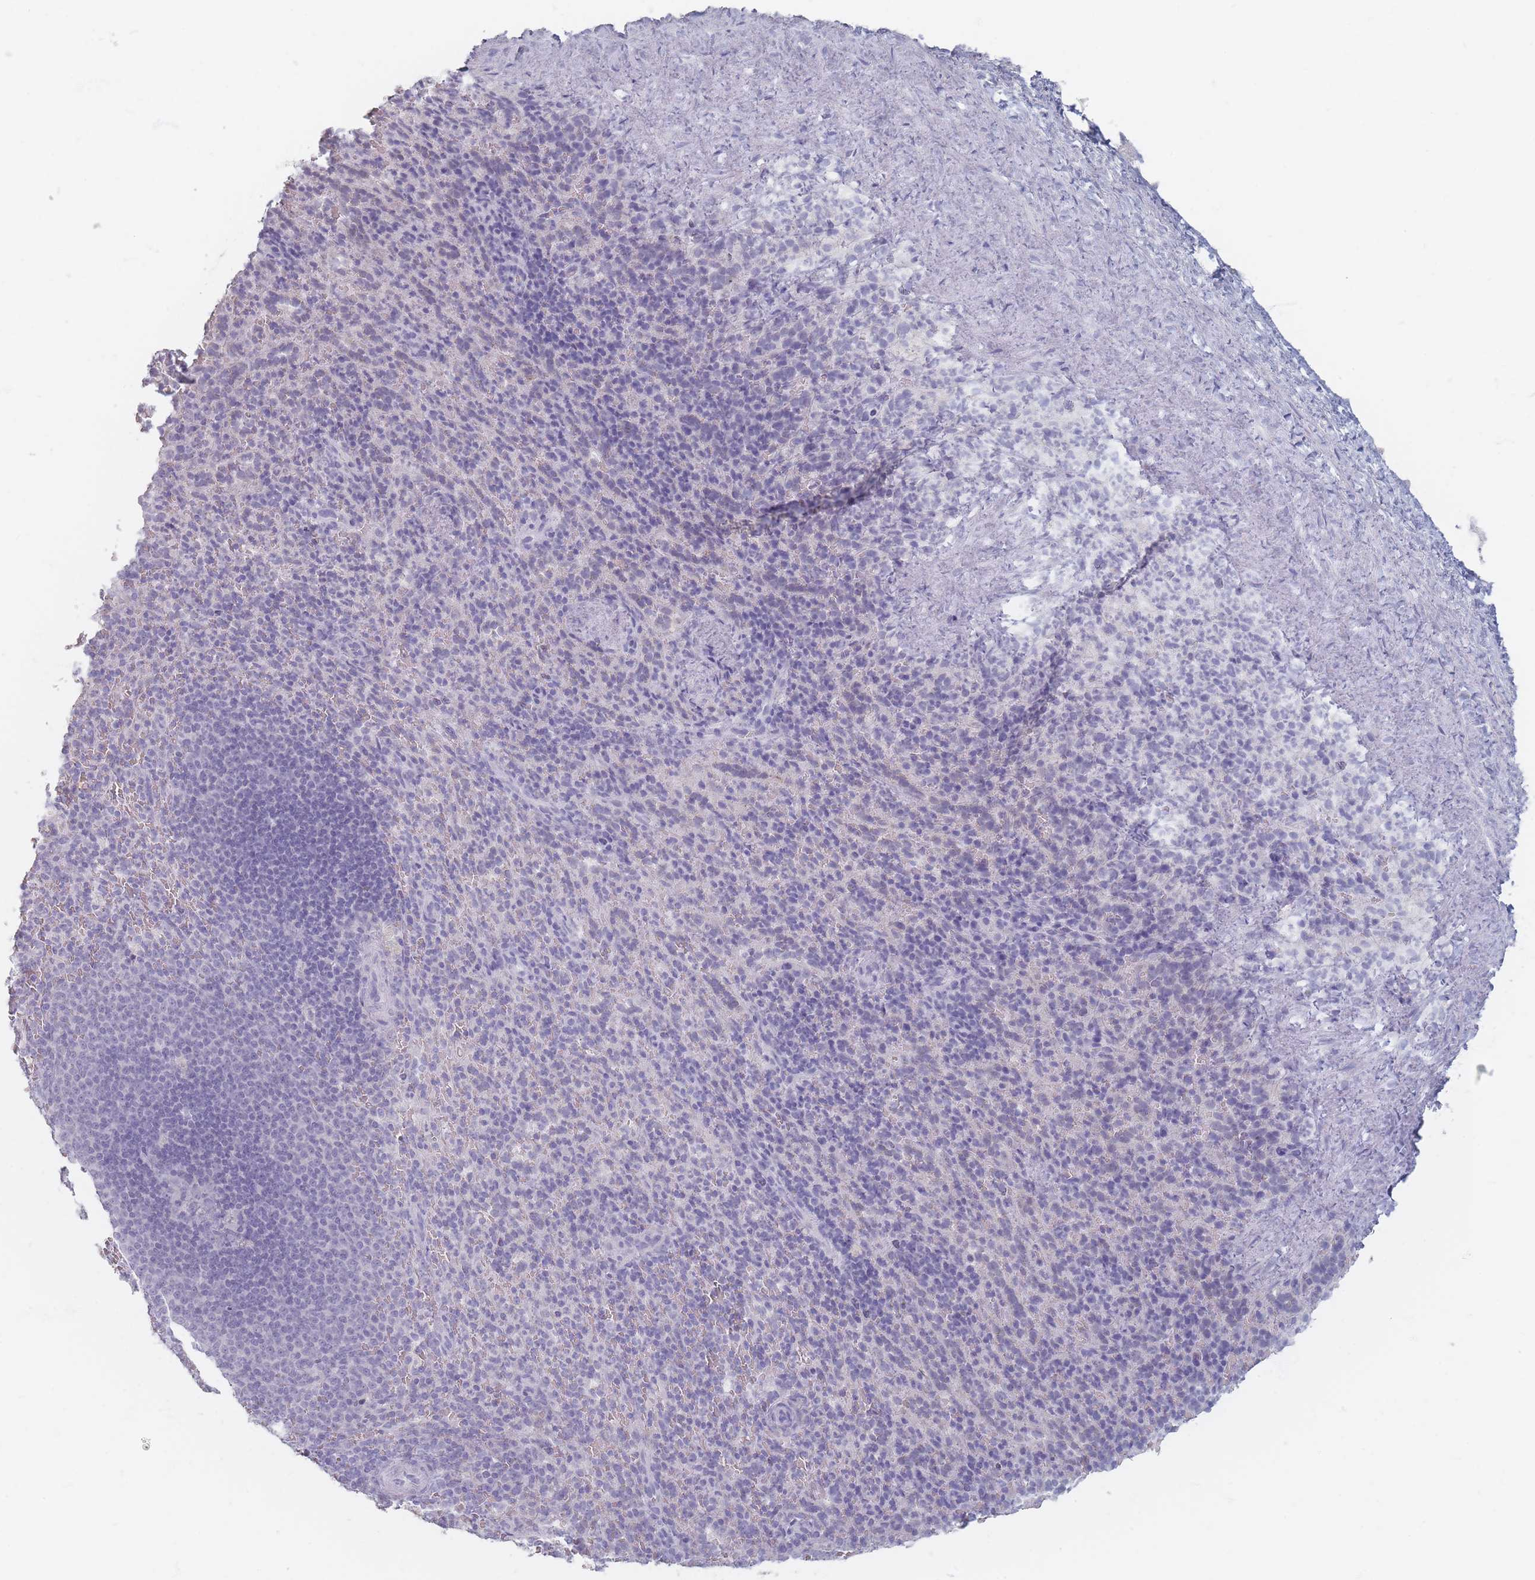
{"staining": {"intensity": "negative", "quantity": "none", "location": "none"}, "tissue": "spleen", "cell_type": "Cells in red pulp", "image_type": "normal", "snomed": [{"axis": "morphology", "description": "Normal tissue, NOS"}, {"axis": "topography", "description": "Spleen"}], "caption": "This is an immunohistochemistry (IHC) image of normal human spleen. There is no expression in cells in red pulp.", "gene": "HELZ2", "patient": {"sex": "female", "age": 21}}